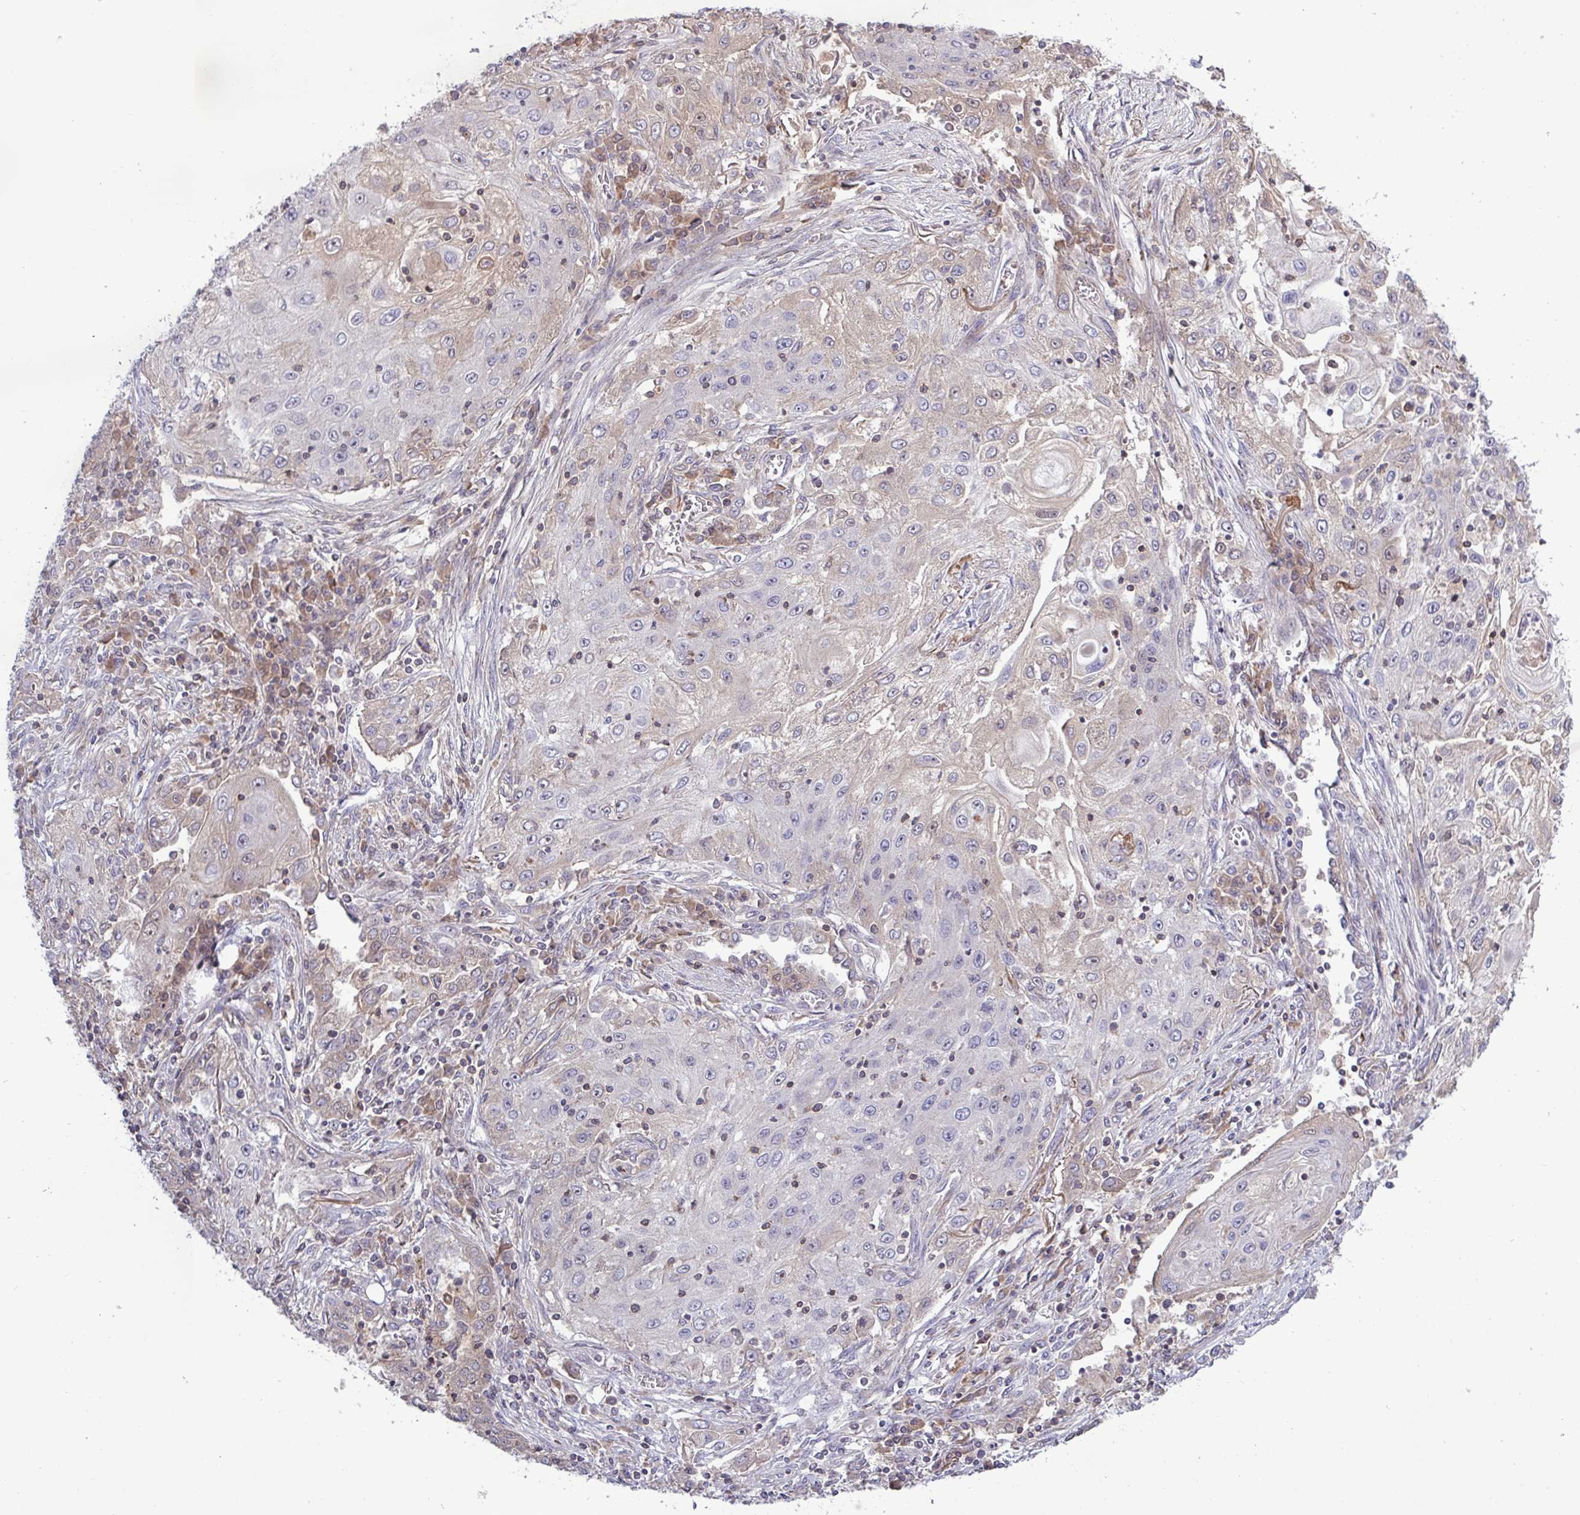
{"staining": {"intensity": "negative", "quantity": "none", "location": "none"}, "tissue": "lung cancer", "cell_type": "Tumor cells", "image_type": "cancer", "snomed": [{"axis": "morphology", "description": "Squamous cell carcinoma, NOS"}, {"axis": "topography", "description": "Lung"}], "caption": "This is an immunohistochemistry photomicrograph of squamous cell carcinoma (lung). There is no expression in tumor cells.", "gene": "TNFSF12", "patient": {"sex": "female", "age": 69}}